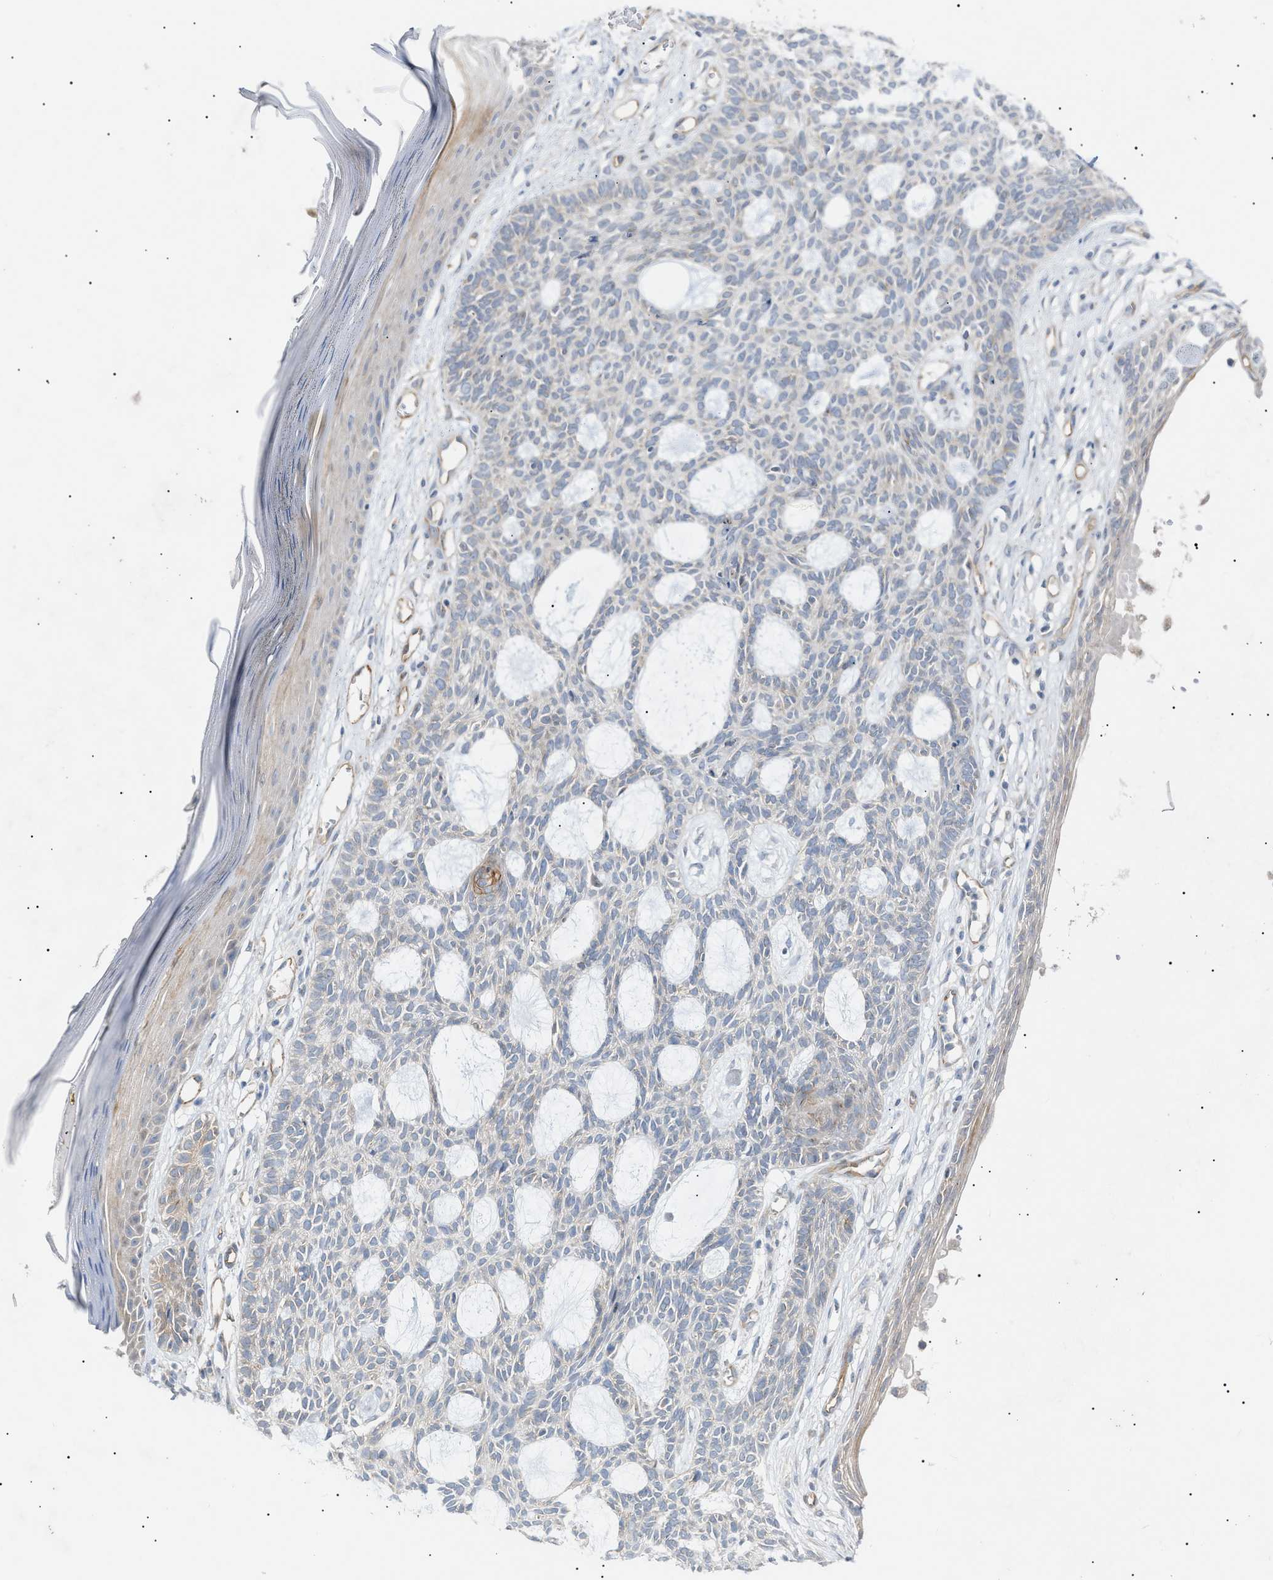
{"staining": {"intensity": "negative", "quantity": "none", "location": "none"}, "tissue": "skin cancer", "cell_type": "Tumor cells", "image_type": "cancer", "snomed": [{"axis": "morphology", "description": "Basal cell carcinoma"}, {"axis": "topography", "description": "Skin"}], "caption": "High power microscopy histopathology image of an IHC photomicrograph of skin cancer, revealing no significant staining in tumor cells. (DAB immunohistochemistry with hematoxylin counter stain).", "gene": "ZFHX2", "patient": {"sex": "male", "age": 67}}